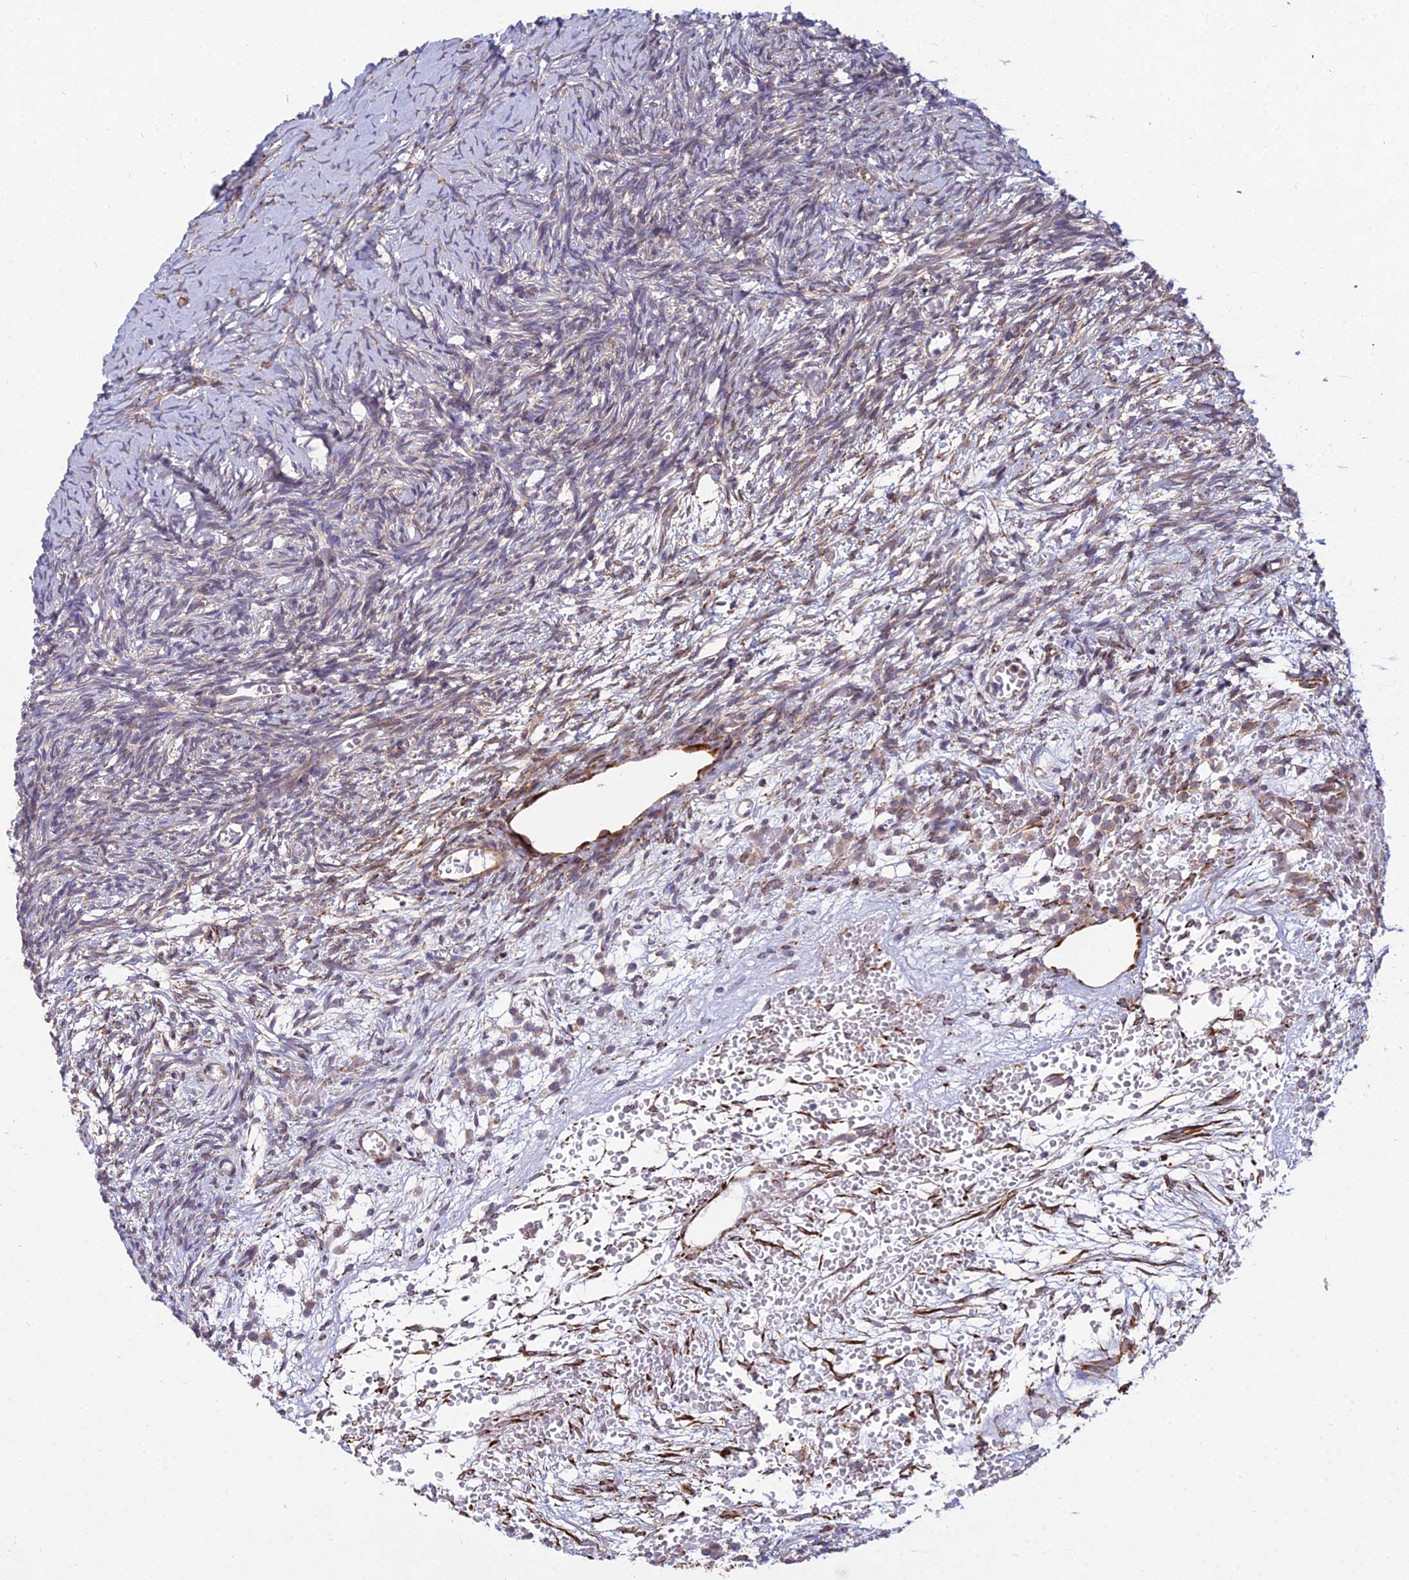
{"staining": {"intensity": "strong", "quantity": ">75%", "location": "cytoplasmic/membranous"}, "tissue": "ovary", "cell_type": "Follicle cells", "image_type": "normal", "snomed": [{"axis": "morphology", "description": "Normal tissue, NOS"}, {"axis": "topography", "description": "Ovary"}], "caption": "IHC of normal human ovary displays high levels of strong cytoplasmic/membranous expression in about >75% of follicle cells. The protein is shown in brown color, while the nuclei are stained blue.", "gene": "NDUFAF7", "patient": {"sex": "female", "age": 39}}